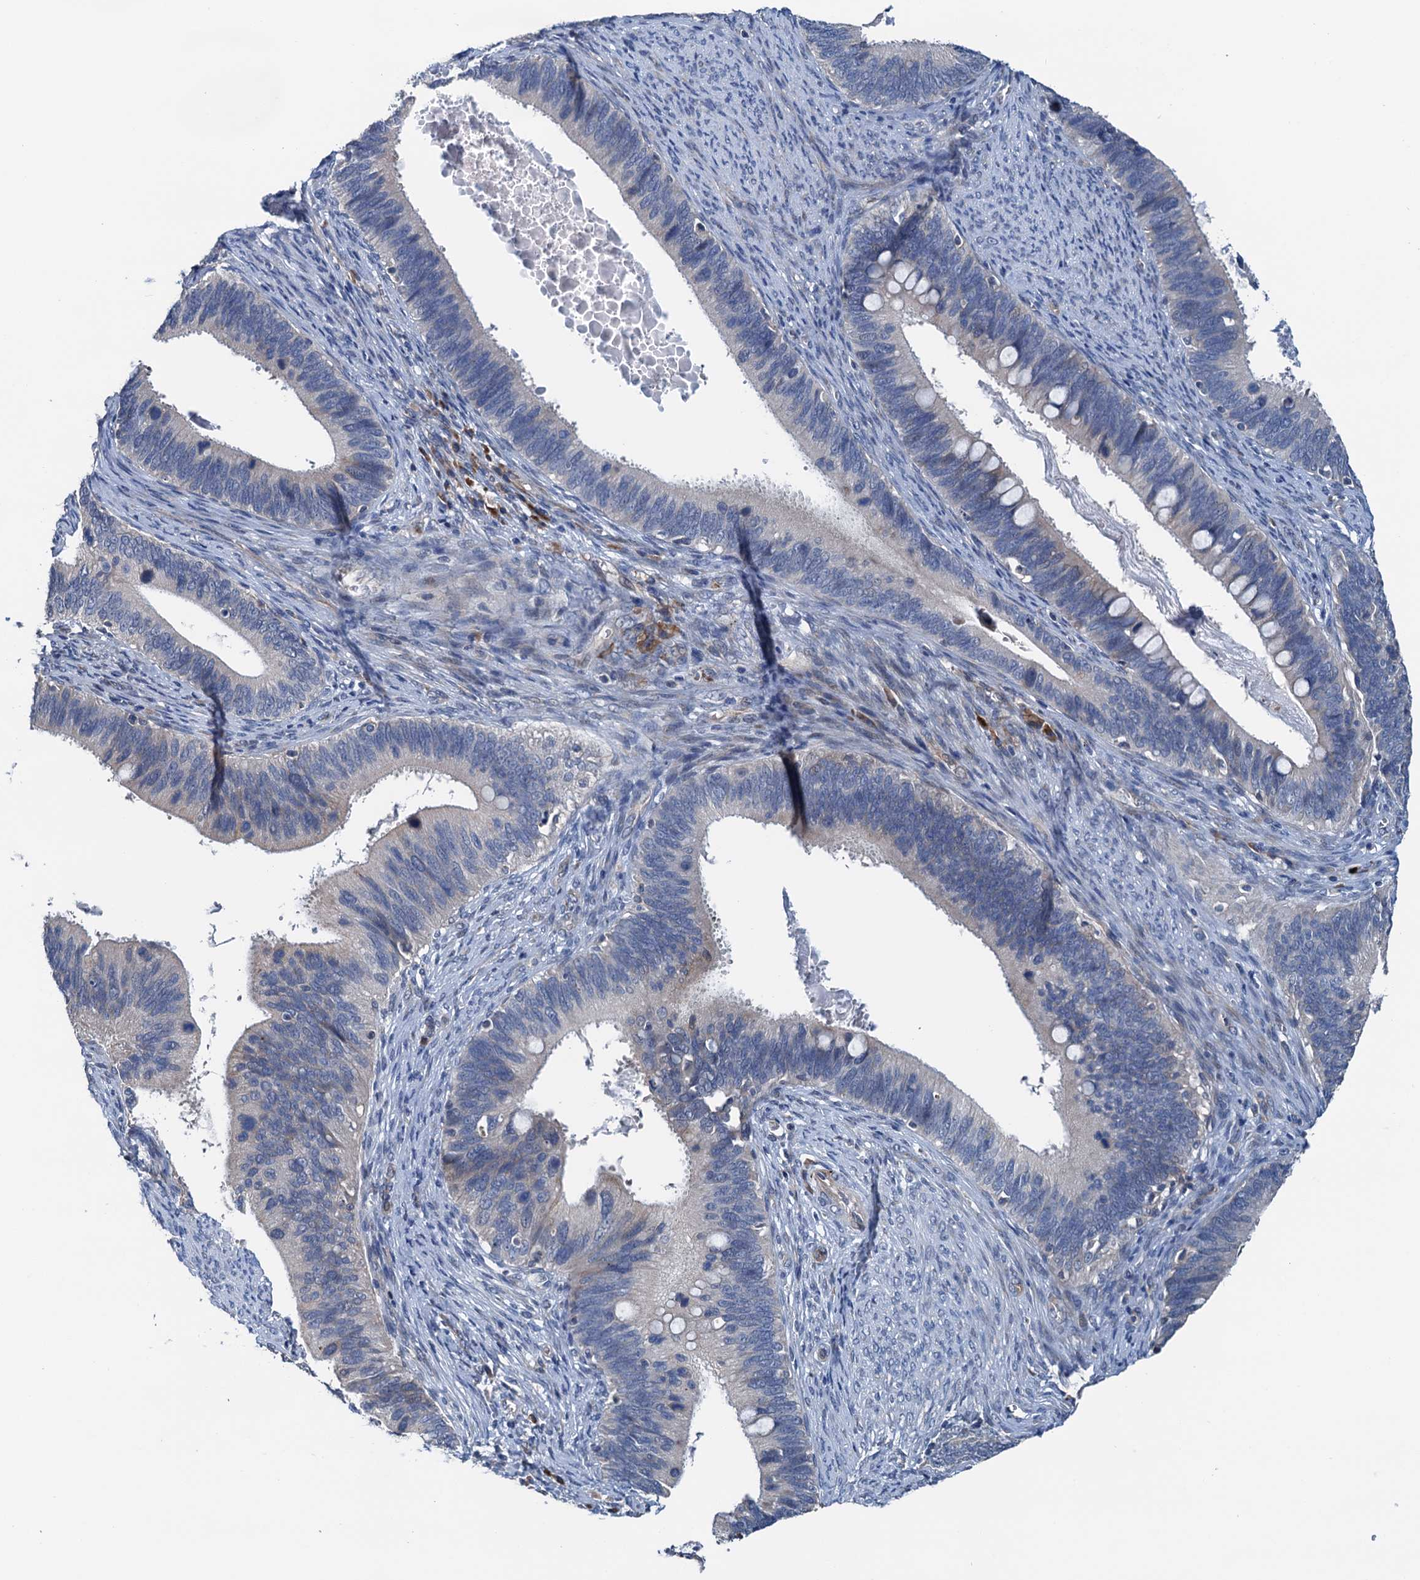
{"staining": {"intensity": "negative", "quantity": "none", "location": "none"}, "tissue": "cervical cancer", "cell_type": "Tumor cells", "image_type": "cancer", "snomed": [{"axis": "morphology", "description": "Adenocarcinoma, NOS"}, {"axis": "topography", "description": "Cervix"}], "caption": "This is a image of IHC staining of cervical cancer, which shows no staining in tumor cells.", "gene": "ELAC1", "patient": {"sex": "female", "age": 42}}